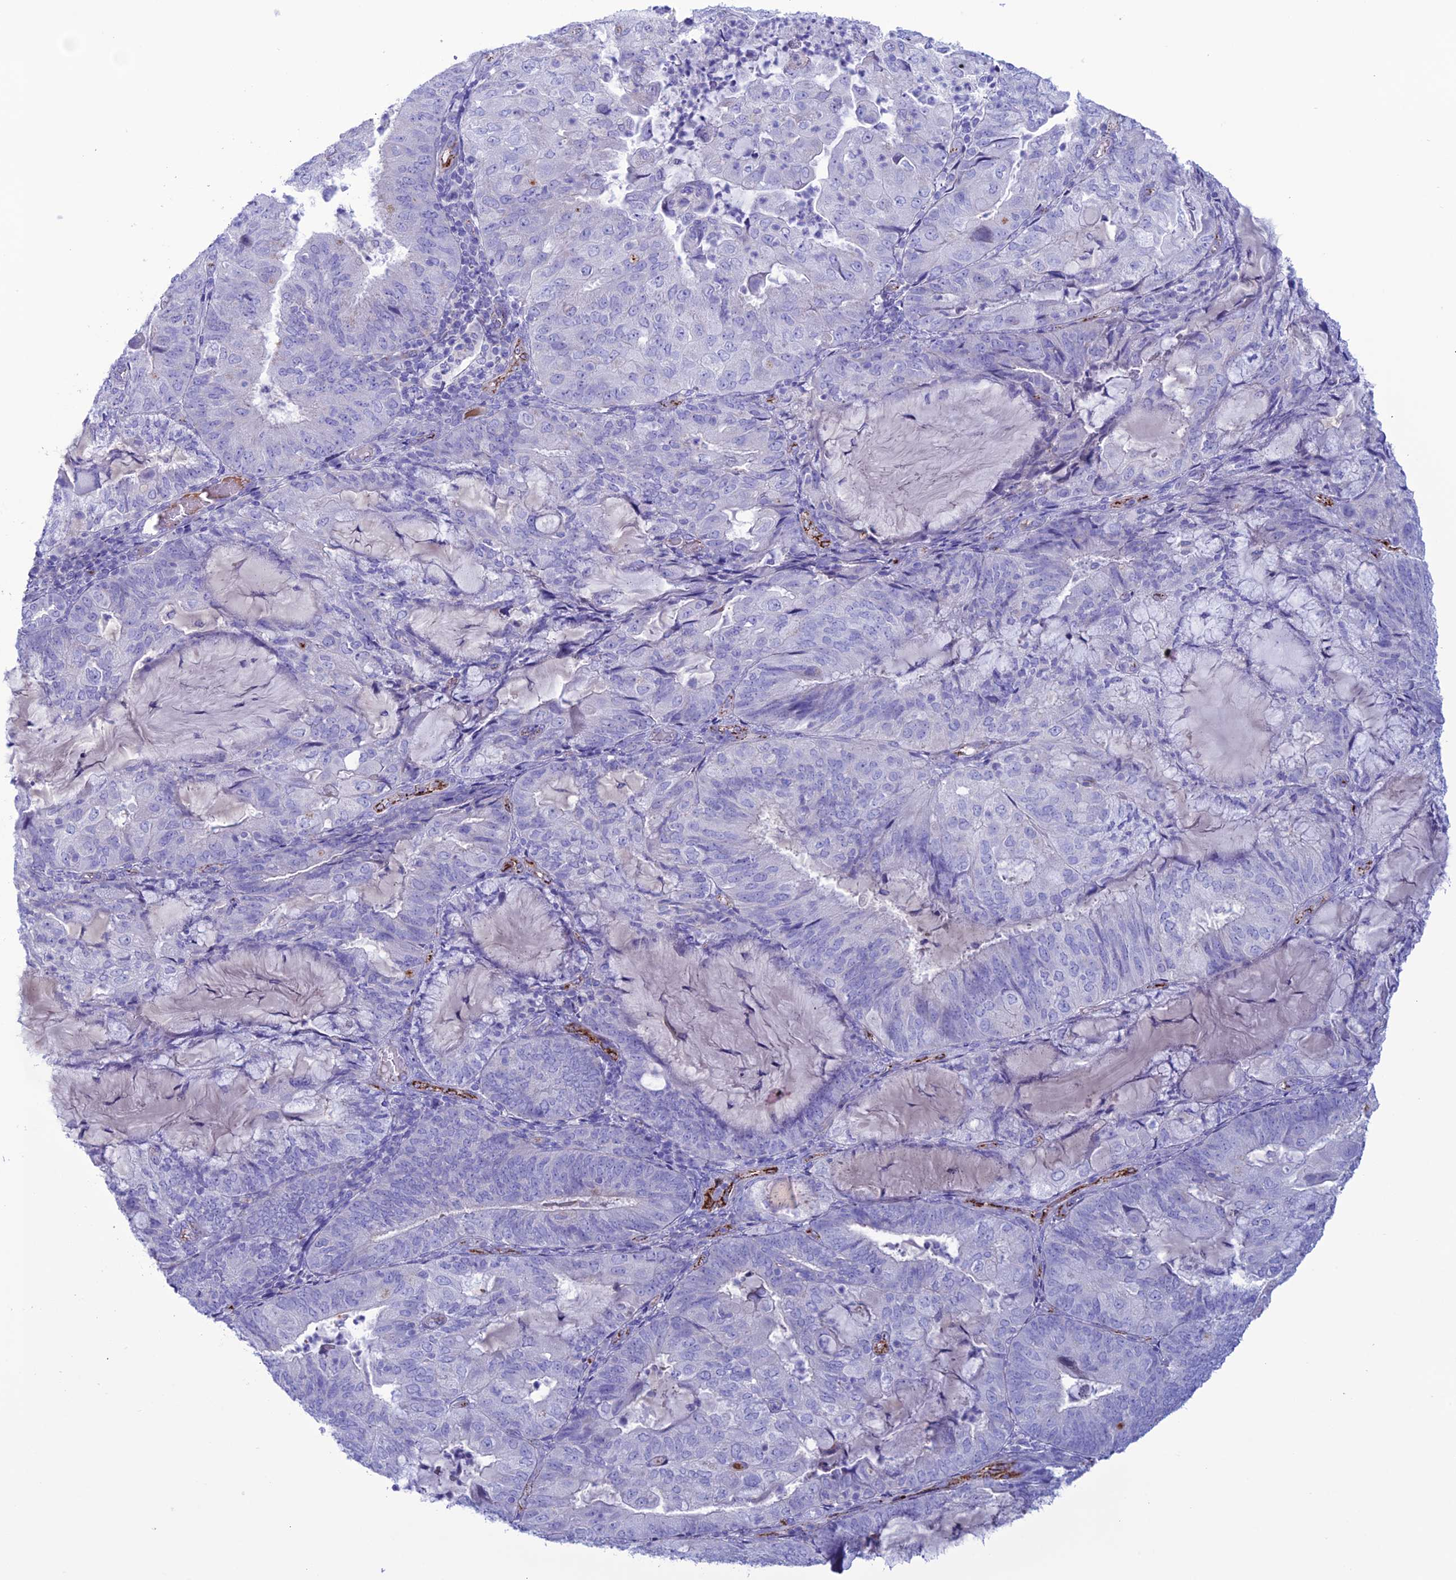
{"staining": {"intensity": "negative", "quantity": "none", "location": "none"}, "tissue": "endometrial cancer", "cell_type": "Tumor cells", "image_type": "cancer", "snomed": [{"axis": "morphology", "description": "Adenocarcinoma, NOS"}, {"axis": "topography", "description": "Endometrium"}], "caption": "Image shows no protein expression in tumor cells of adenocarcinoma (endometrial) tissue. (Brightfield microscopy of DAB (3,3'-diaminobenzidine) immunohistochemistry at high magnification).", "gene": "CDC42EP5", "patient": {"sex": "female", "age": 81}}